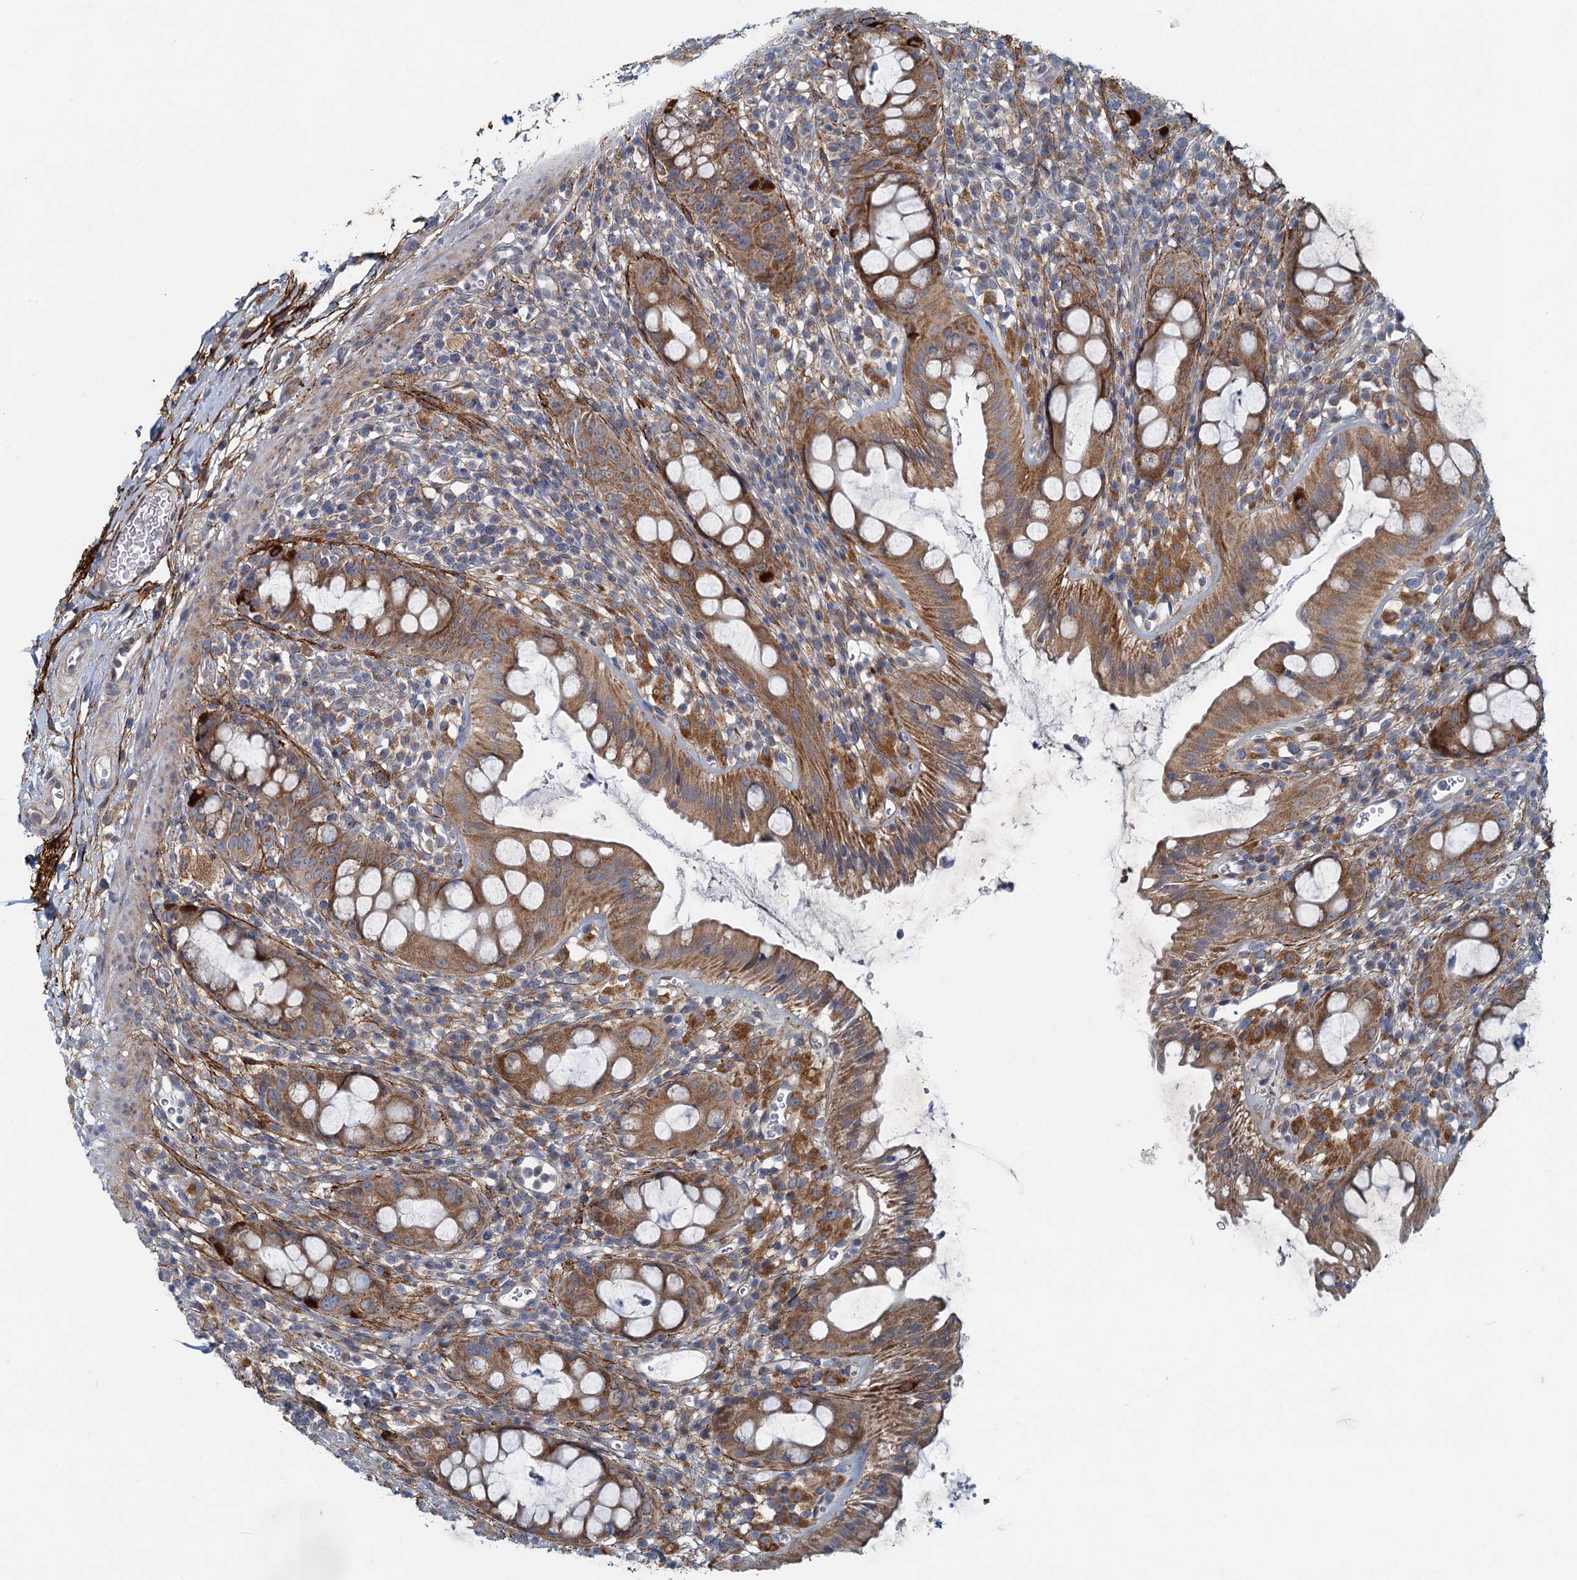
{"staining": {"intensity": "strong", "quantity": ">75%", "location": "cytoplasmic/membranous"}, "tissue": "rectum", "cell_type": "Glandular cells", "image_type": "normal", "snomed": [{"axis": "morphology", "description": "Normal tissue, NOS"}, {"axis": "topography", "description": "Rectum"}], "caption": "Brown immunohistochemical staining in unremarkable rectum displays strong cytoplasmic/membranous expression in about >75% of glandular cells.", "gene": "ADCY2", "patient": {"sex": "female", "age": 57}}